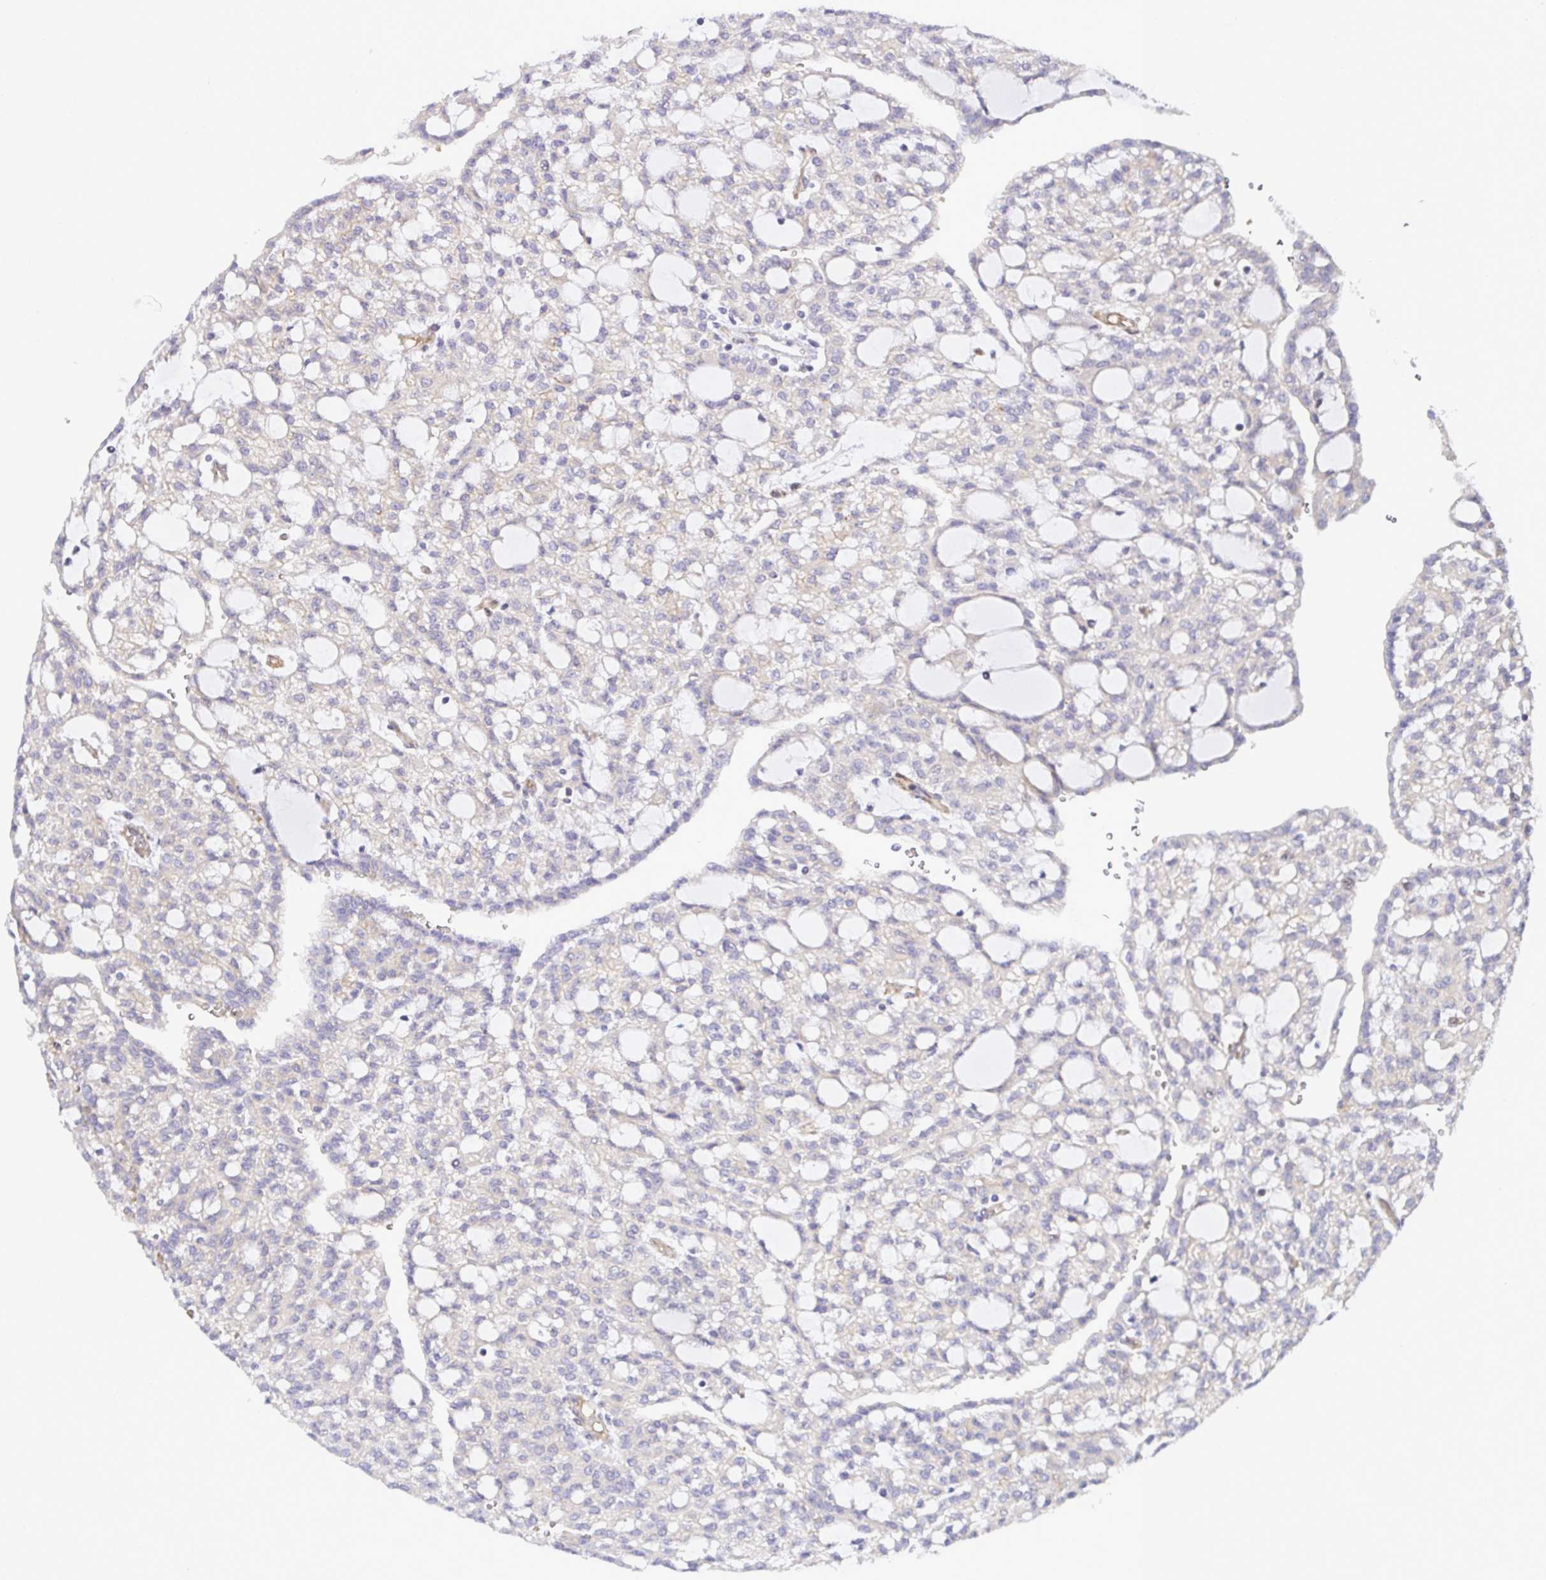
{"staining": {"intensity": "negative", "quantity": "none", "location": "none"}, "tissue": "renal cancer", "cell_type": "Tumor cells", "image_type": "cancer", "snomed": [{"axis": "morphology", "description": "Adenocarcinoma, NOS"}, {"axis": "topography", "description": "Kidney"}], "caption": "IHC of renal cancer shows no expression in tumor cells.", "gene": "TRIM55", "patient": {"sex": "male", "age": 63}}